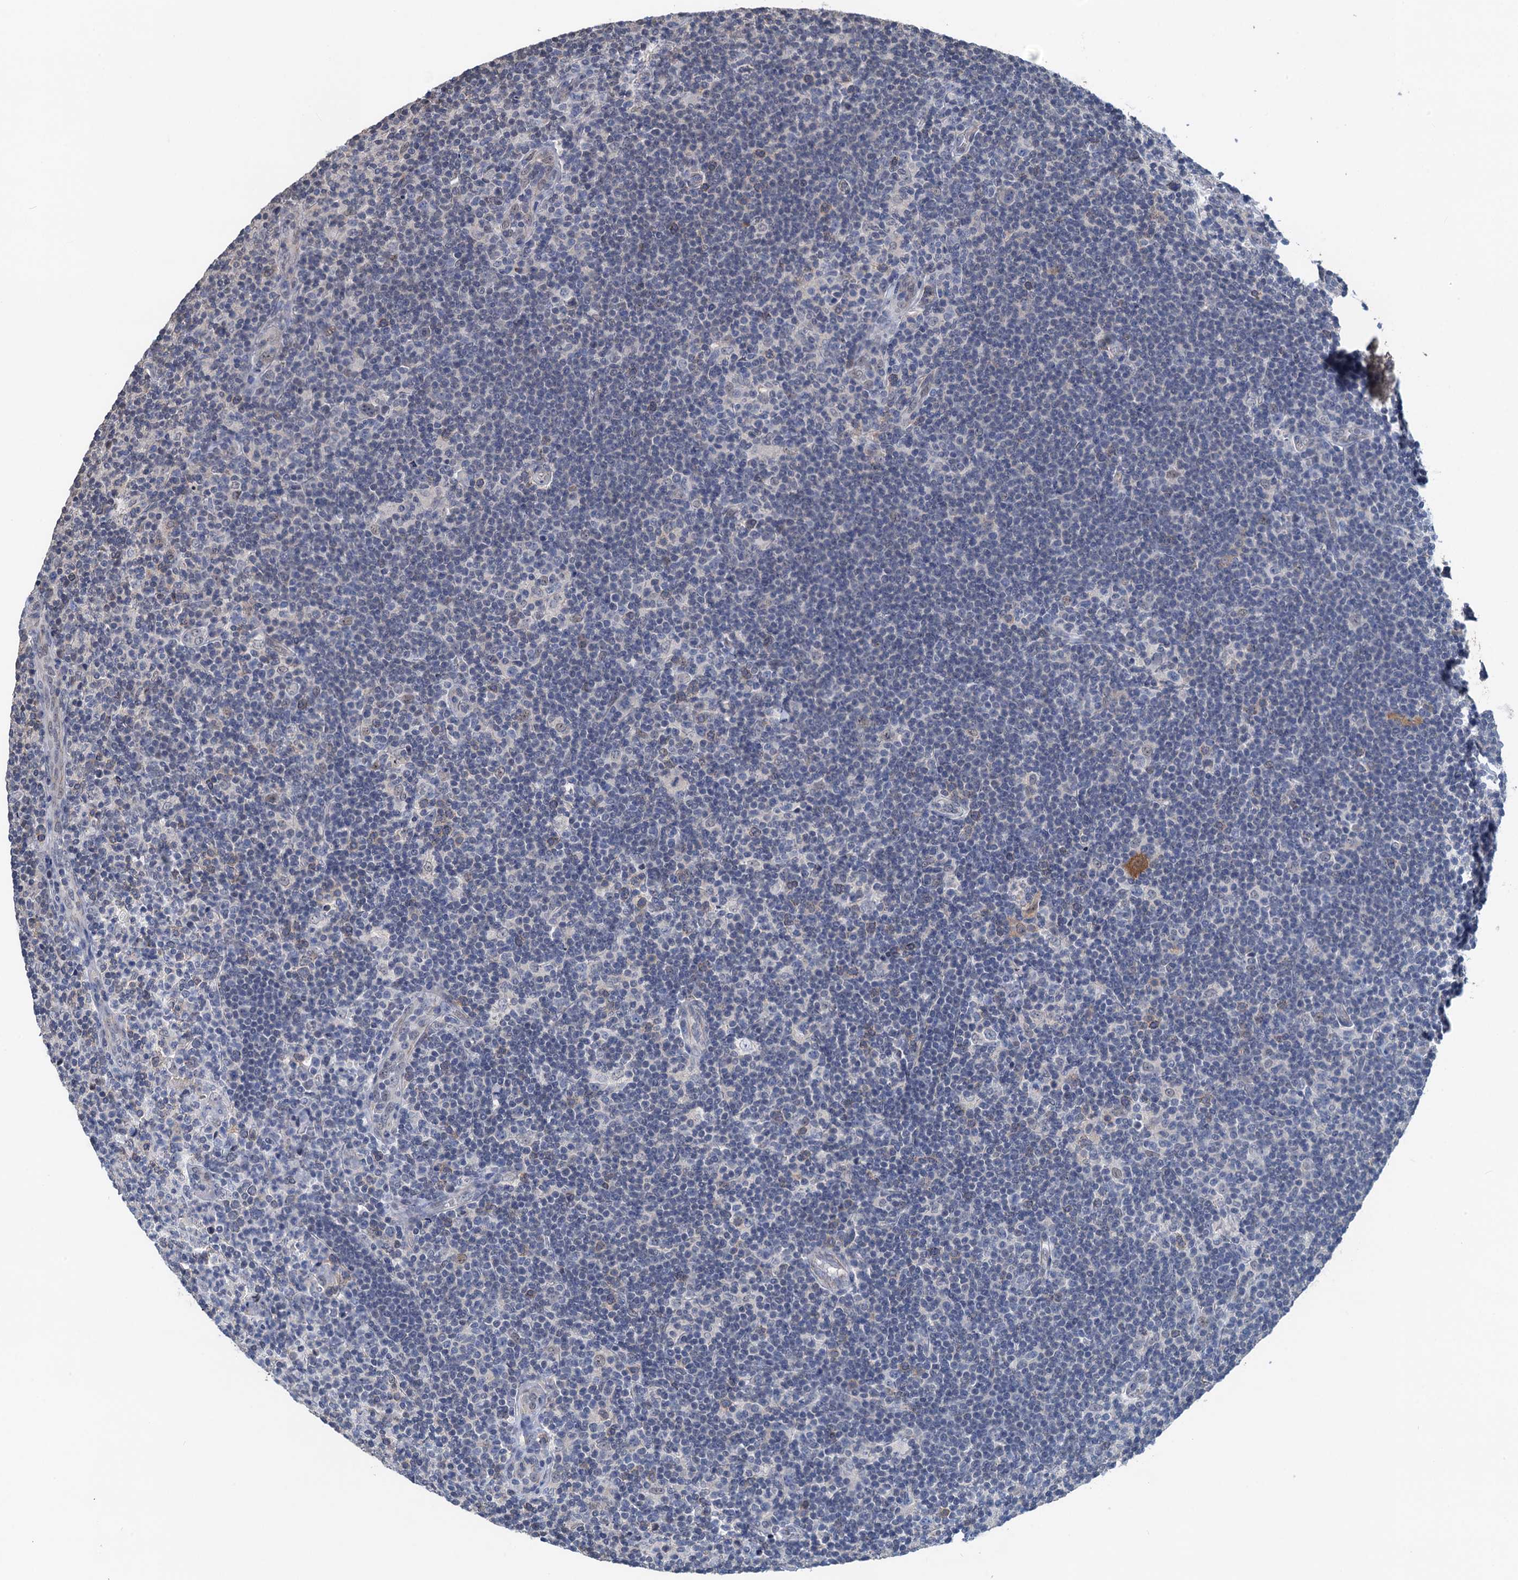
{"staining": {"intensity": "weak", "quantity": "<25%", "location": "nuclear"}, "tissue": "lymphoma", "cell_type": "Tumor cells", "image_type": "cancer", "snomed": [{"axis": "morphology", "description": "Hodgkin's disease, NOS"}, {"axis": "topography", "description": "Lymph node"}], "caption": "High power microscopy image of an IHC photomicrograph of lymphoma, revealing no significant expression in tumor cells.", "gene": "RTKN2", "patient": {"sex": "female", "age": 57}}